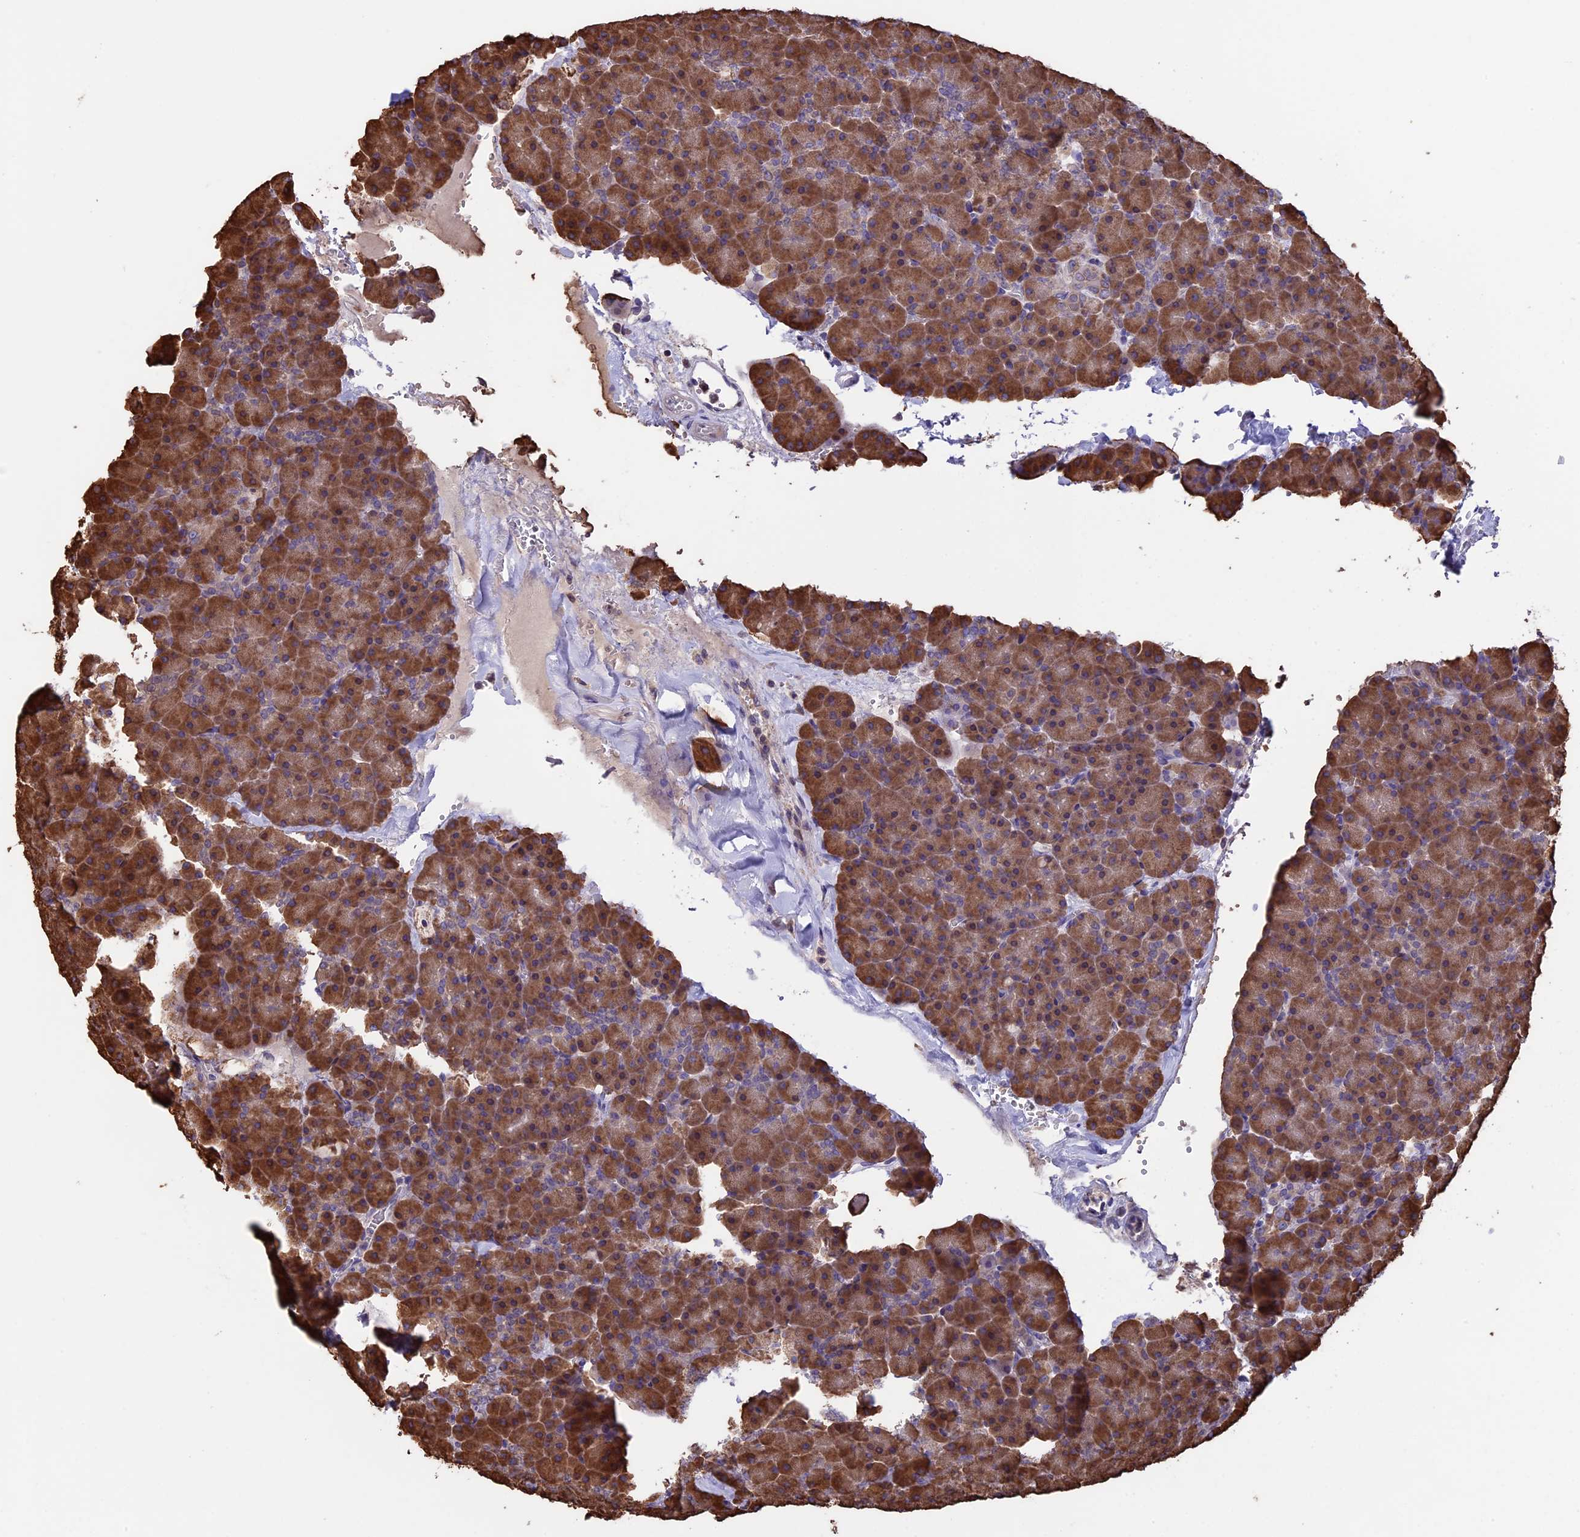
{"staining": {"intensity": "moderate", "quantity": ">75%", "location": "cytoplasmic/membranous"}, "tissue": "pancreas", "cell_type": "Exocrine glandular cells", "image_type": "normal", "snomed": [{"axis": "morphology", "description": "Normal tissue, NOS"}, {"axis": "topography", "description": "Pancreas"}], "caption": "Moderate cytoplasmic/membranous positivity is appreciated in about >75% of exocrine glandular cells in benign pancreas.", "gene": "DMRTA2", "patient": {"sex": "male", "age": 36}}